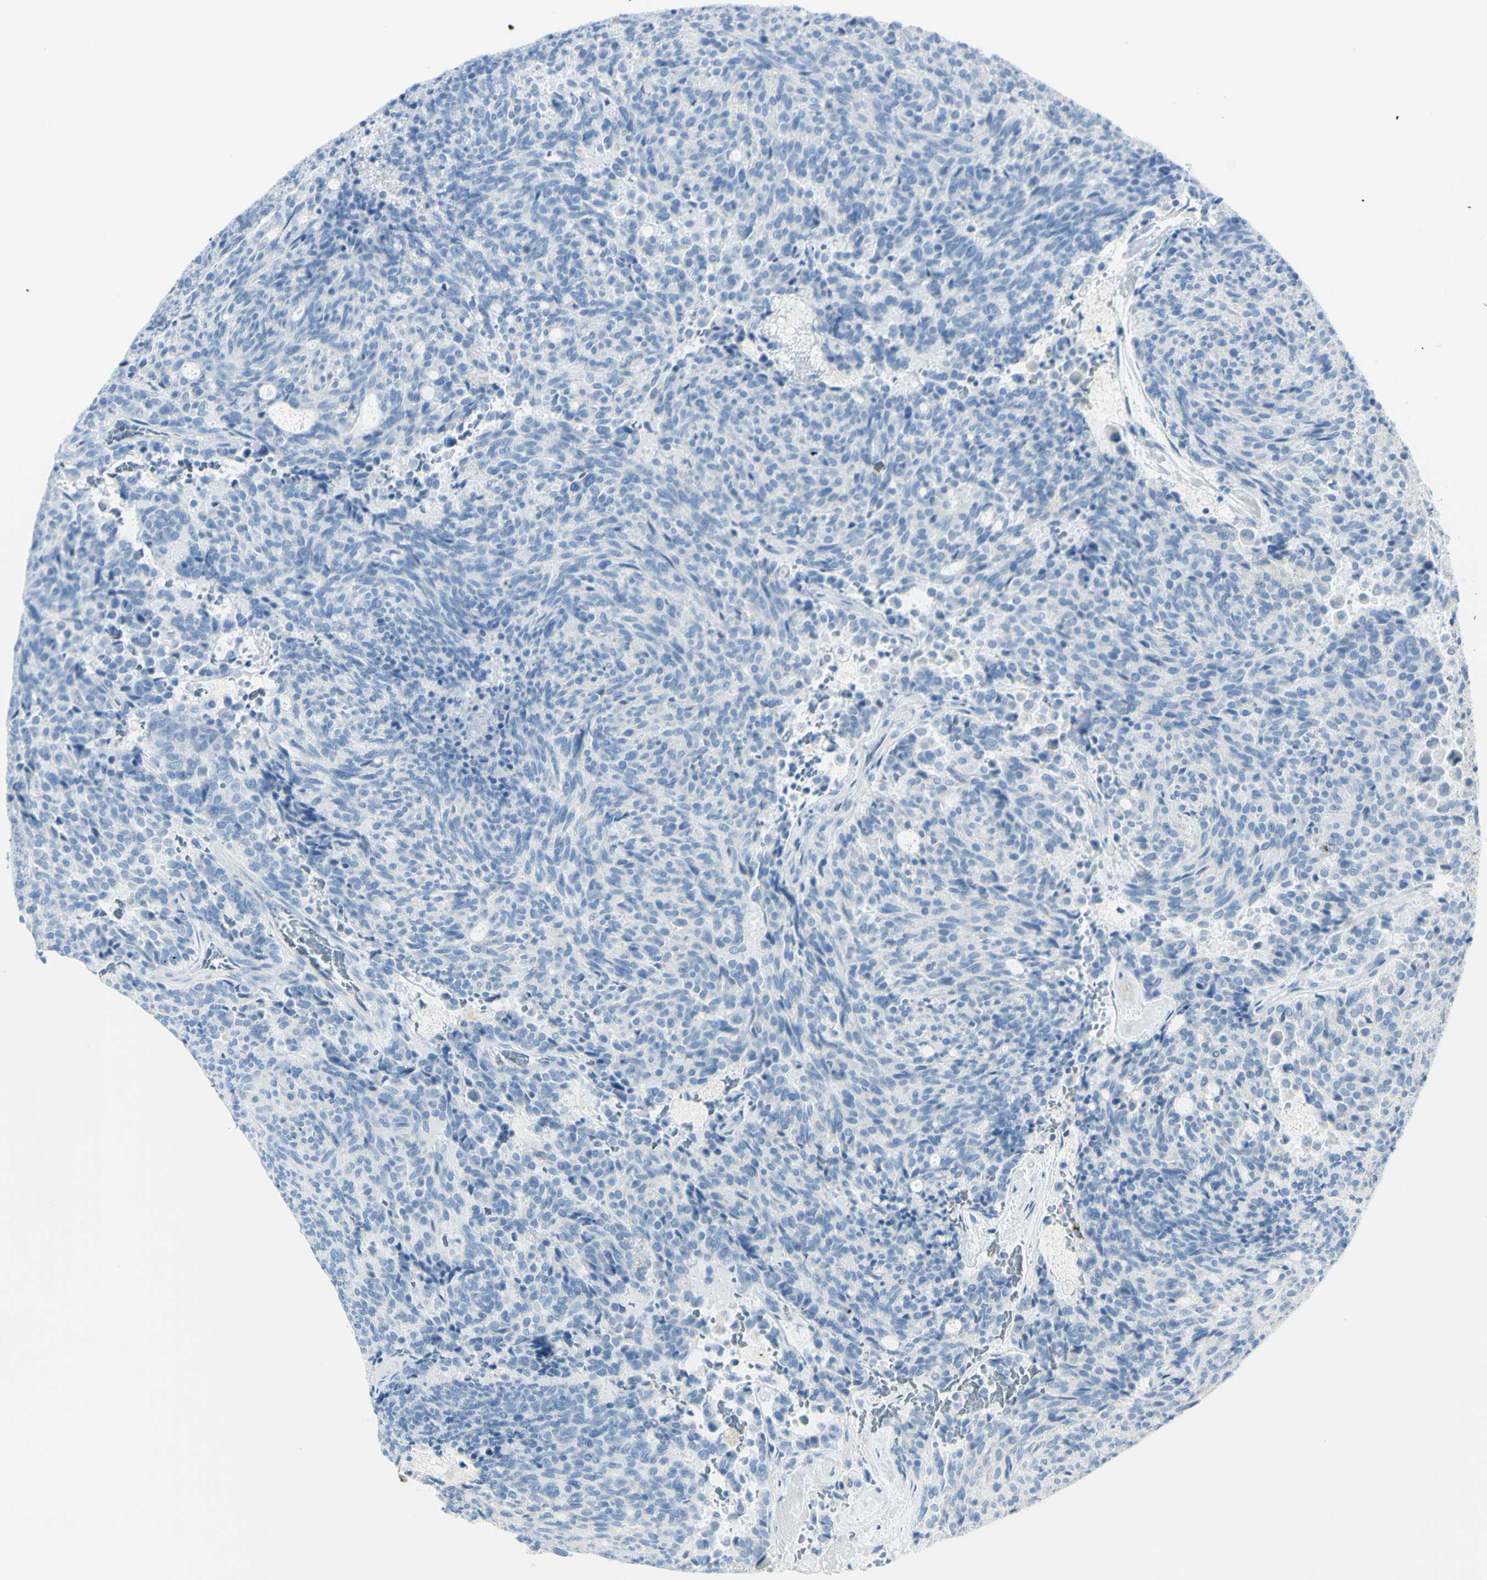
{"staining": {"intensity": "negative", "quantity": "none", "location": "none"}, "tissue": "carcinoid", "cell_type": "Tumor cells", "image_type": "cancer", "snomed": [{"axis": "morphology", "description": "Carcinoid, malignant, NOS"}, {"axis": "topography", "description": "Pancreas"}], "caption": "The image displays no staining of tumor cells in carcinoid (malignant).", "gene": "LETM1", "patient": {"sex": "female", "age": 54}}